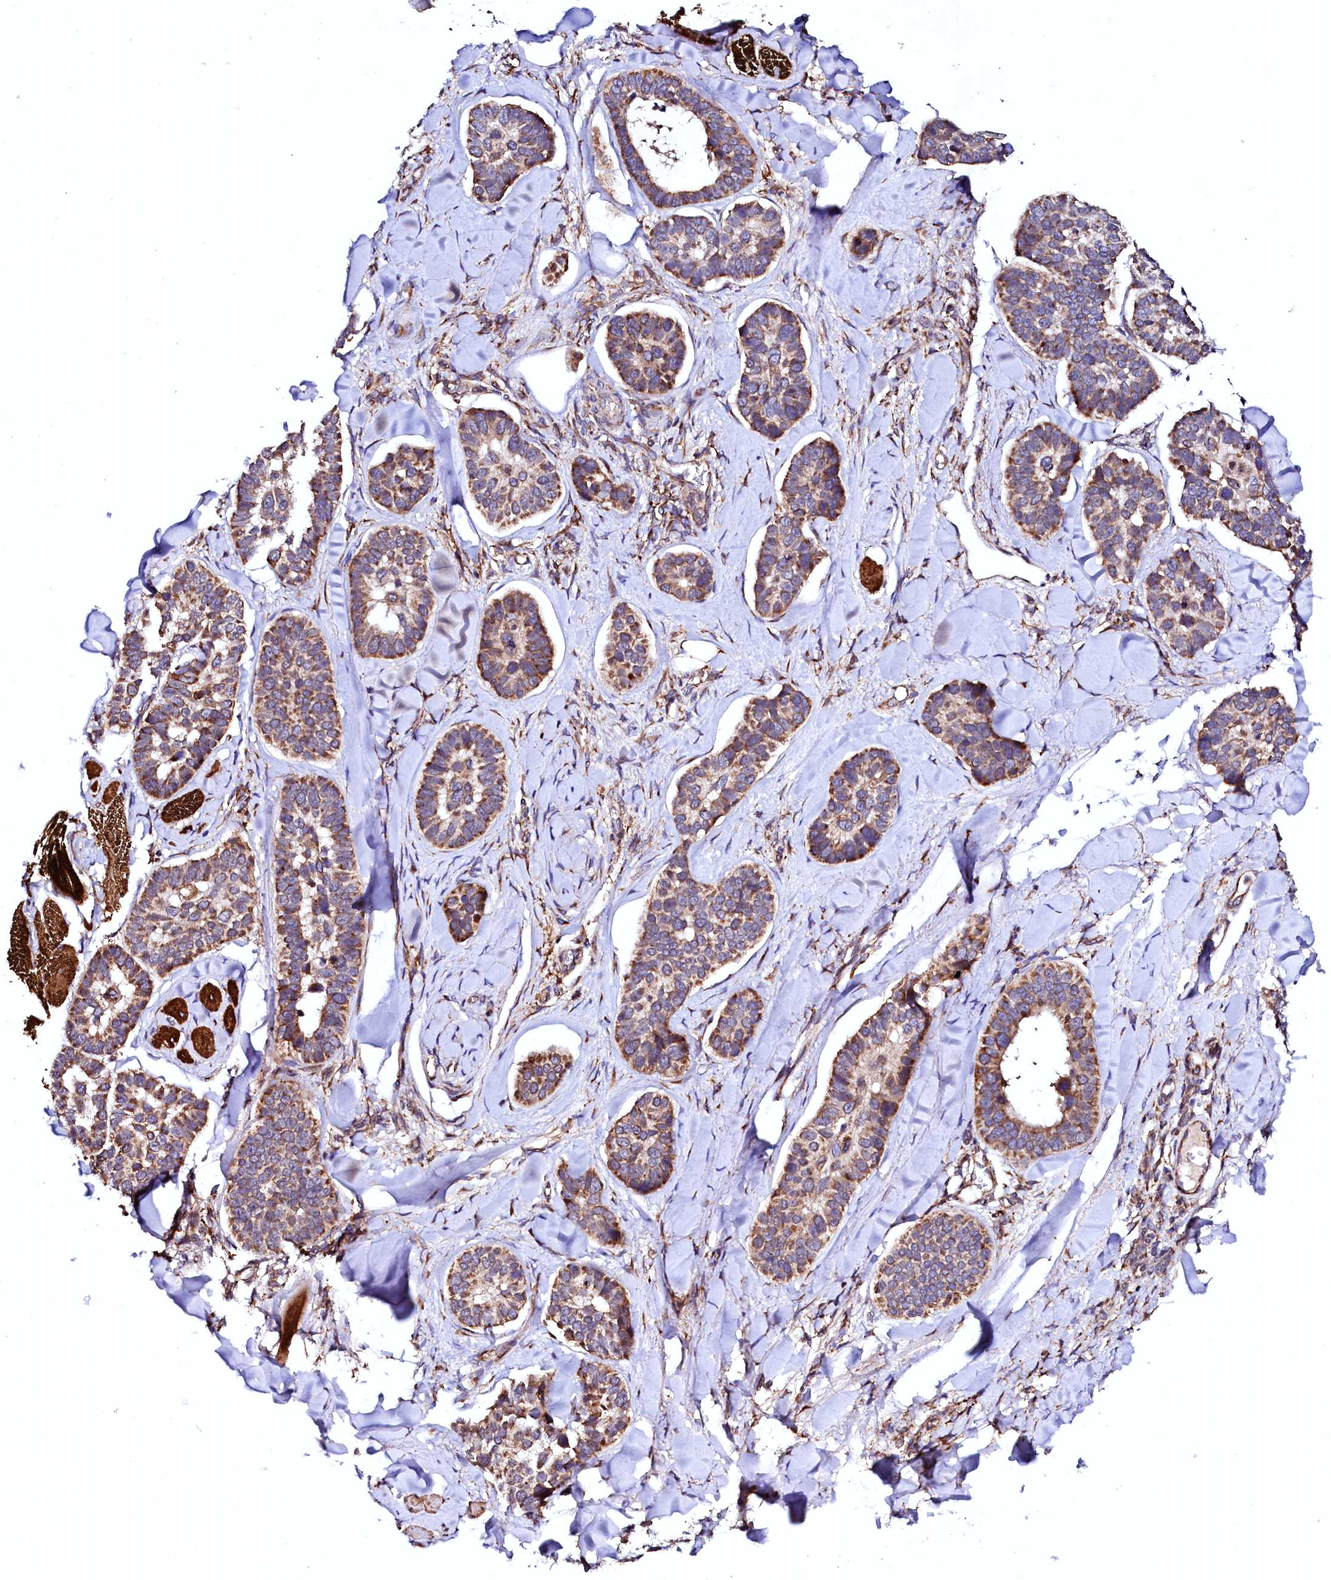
{"staining": {"intensity": "moderate", "quantity": ">75%", "location": "cytoplasmic/membranous"}, "tissue": "skin cancer", "cell_type": "Tumor cells", "image_type": "cancer", "snomed": [{"axis": "morphology", "description": "Basal cell carcinoma"}, {"axis": "topography", "description": "Skin"}], "caption": "The histopathology image exhibits immunohistochemical staining of skin basal cell carcinoma. There is moderate cytoplasmic/membranous expression is present in approximately >75% of tumor cells.", "gene": "UBE3C", "patient": {"sex": "male", "age": 62}}